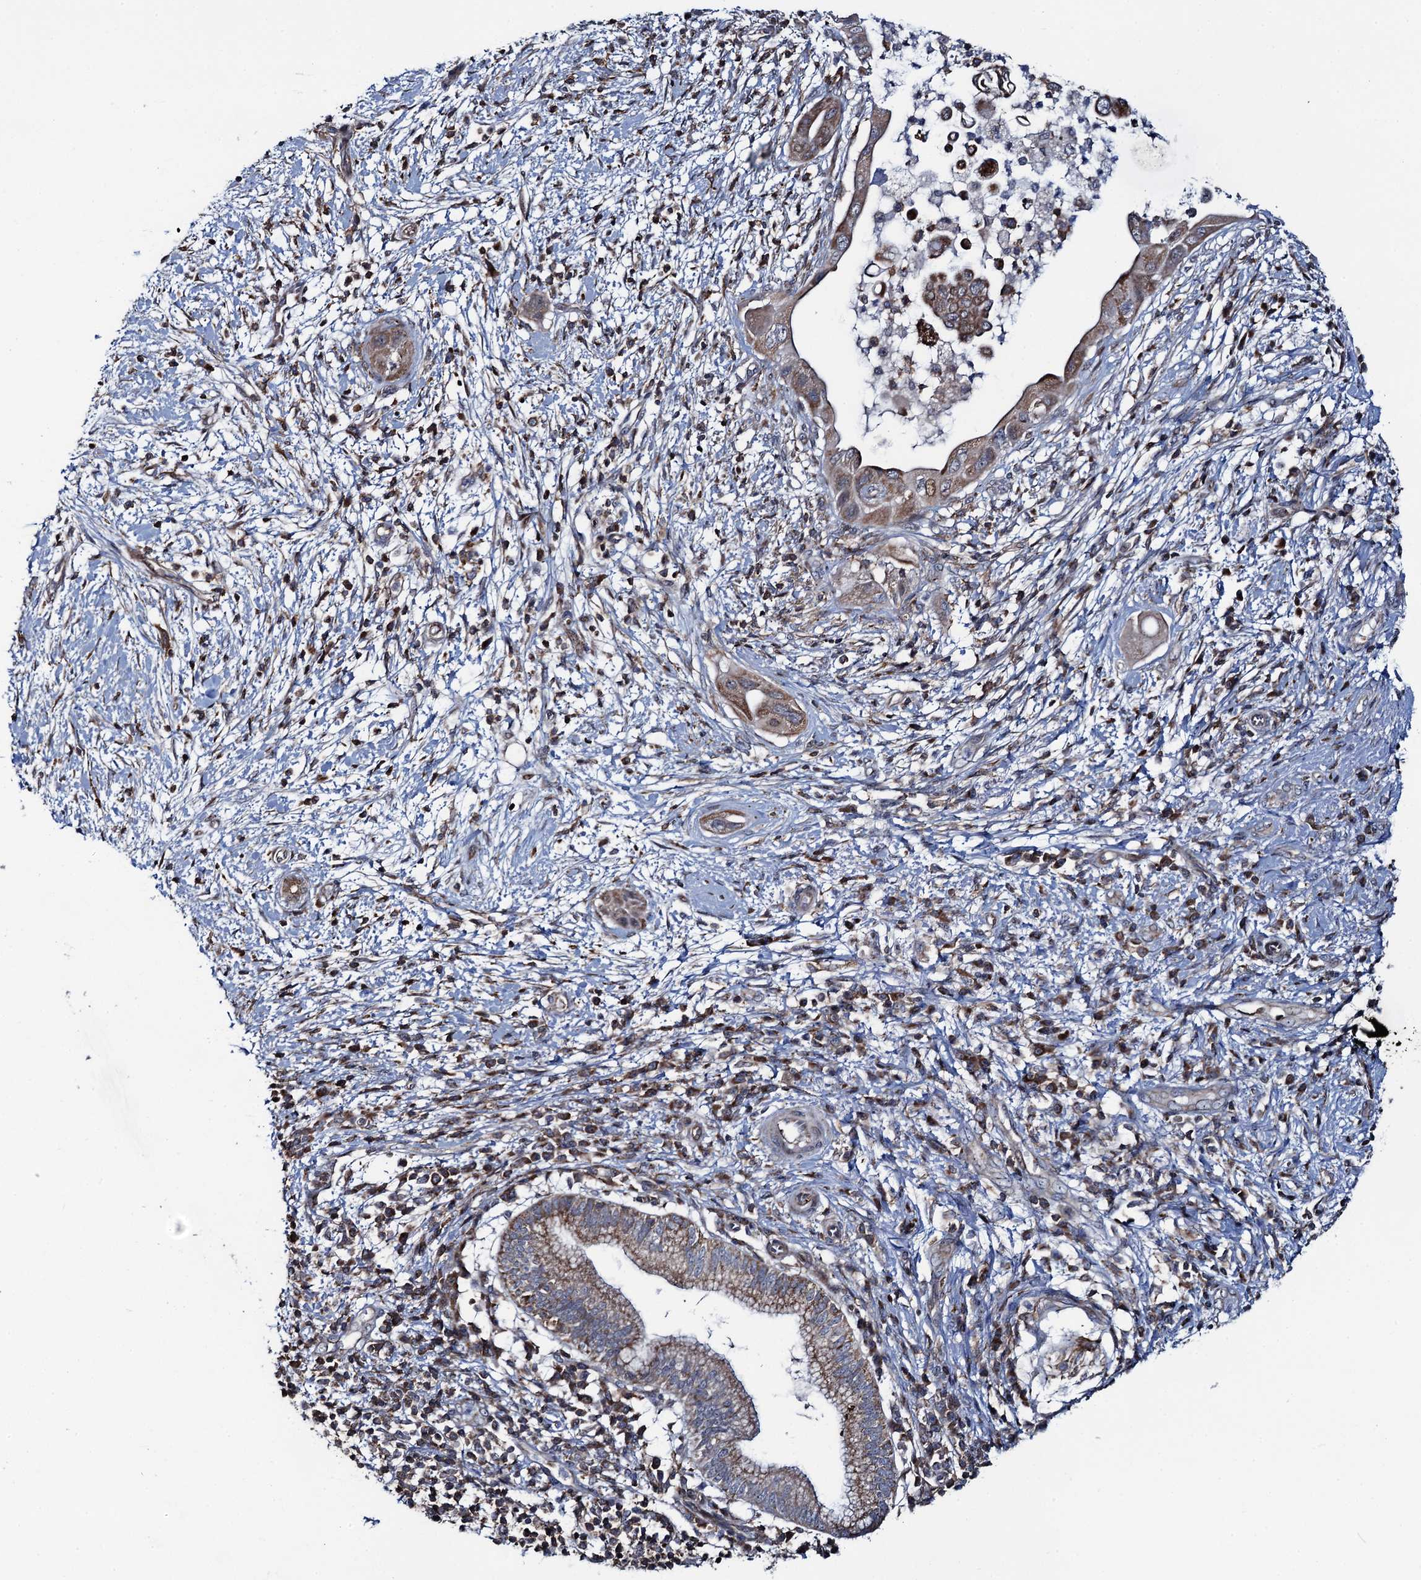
{"staining": {"intensity": "weak", "quantity": ">75%", "location": "cytoplasmic/membranous"}, "tissue": "pancreatic cancer", "cell_type": "Tumor cells", "image_type": "cancer", "snomed": [{"axis": "morphology", "description": "Adenocarcinoma, NOS"}, {"axis": "topography", "description": "Pancreas"}], "caption": "Human pancreatic cancer (adenocarcinoma) stained with a protein marker exhibits weak staining in tumor cells.", "gene": "CCDC102A", "patient": {"sex": "male", "age": 68}}